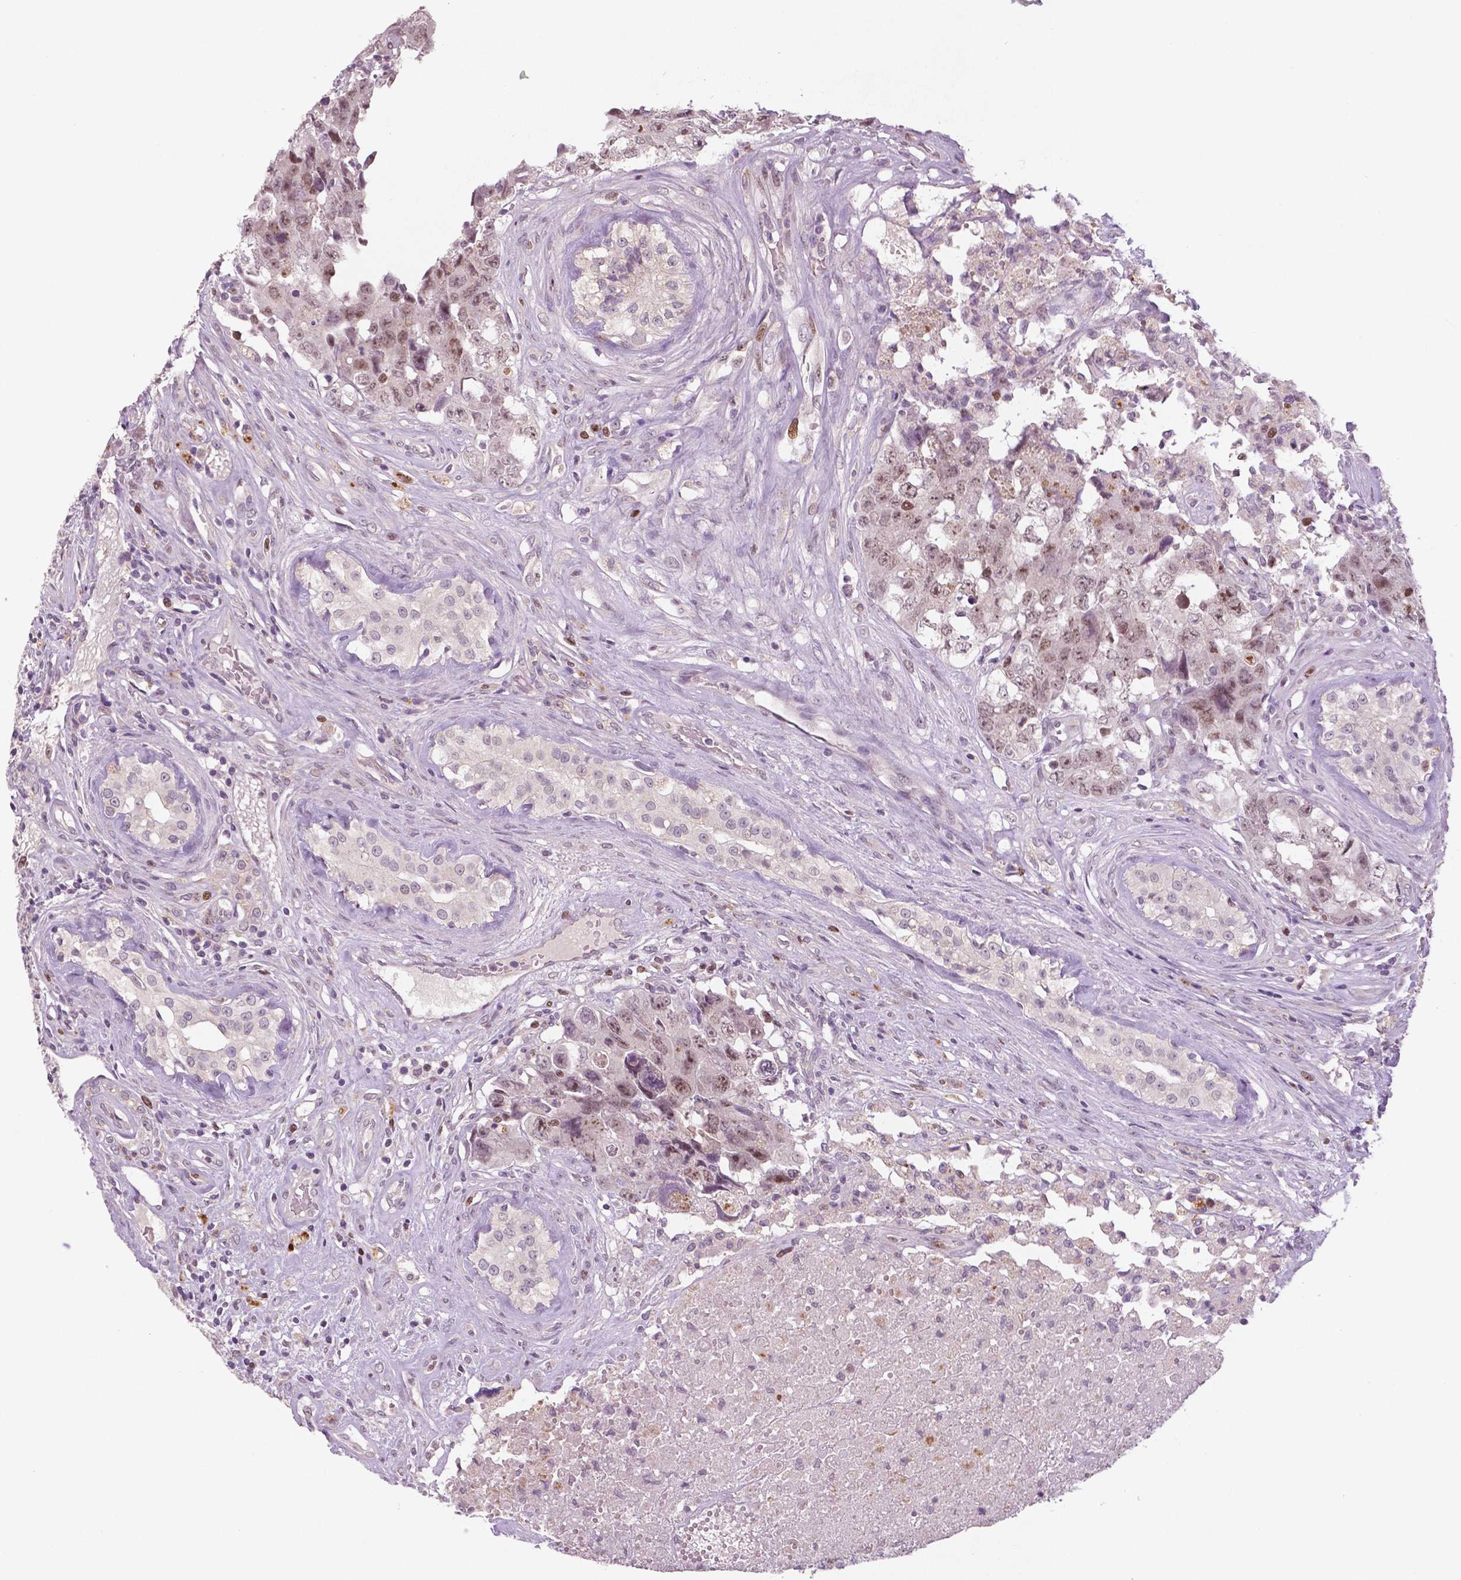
{"staining": {"intensity": "moderate", "quantity": "25%-75%", "location": "nuclear"}, "tissue": "testis cancer", "cell_type": "Tumor cells", "image_type": "cancer", "snomed": [{"axis": "morphology", "description": "Carcinoma, Embryonal, NOS"}, {"axis": "topography", "description": "Testis"}], "caption": "There is medium levels of moderate nuclear staining in tumor cells of embryonal carcinoma (testis), as demonstrated by immunohistochemical staining (brown color).", "gene": "MKI67", "patient": {"sex": "male", "age": 24}}